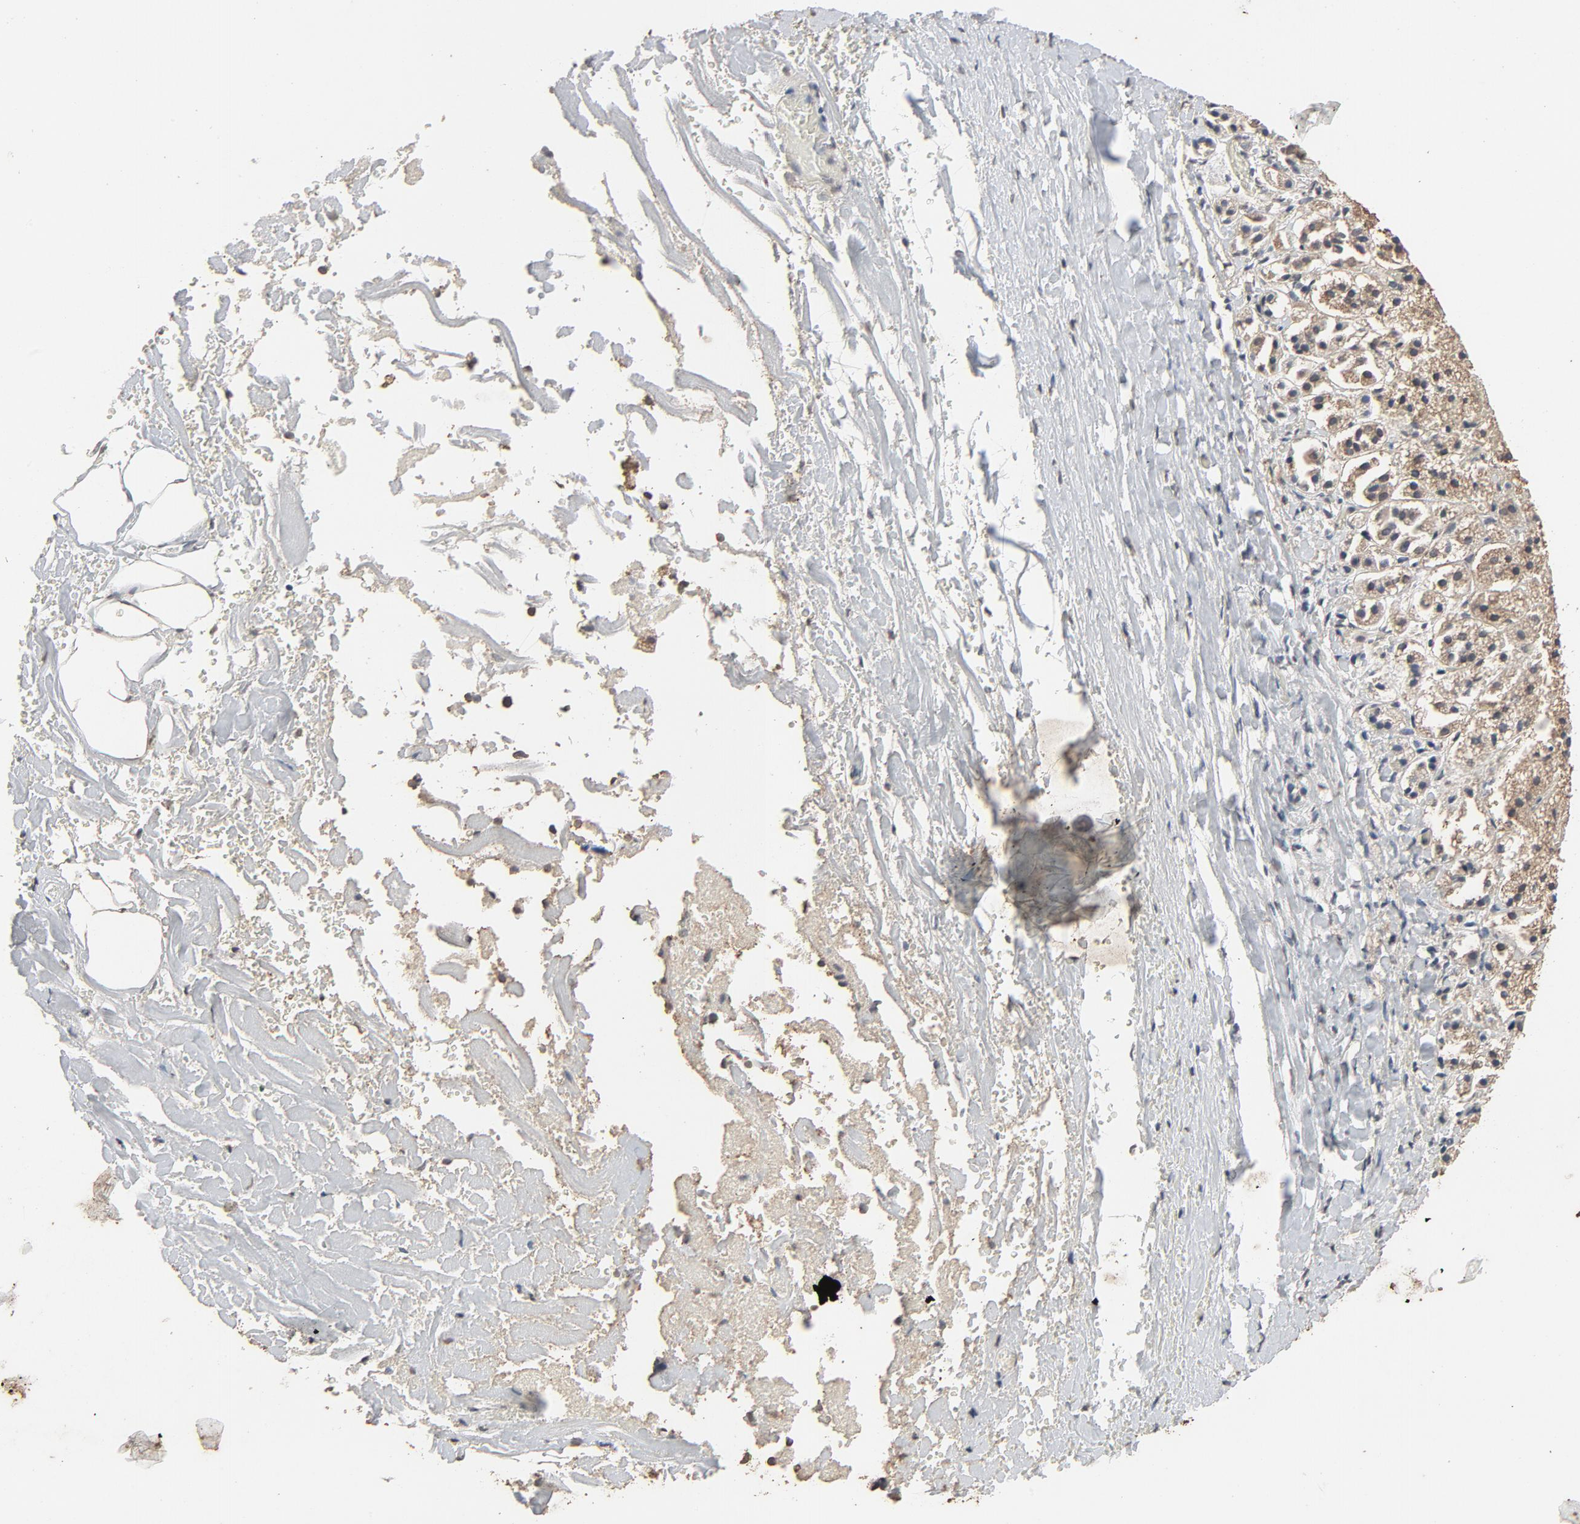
{"staining": {"intensity": "weak", "quantity": ">75%", "location": "cytoplasmic/membranous,nuclear"}, "tissue": "adrenal gland", "cell_type": "Glandular cells", "image_type": "normal", "snomed": [{"axis": "morphology", "description": "Normal tissue, NOS"}, {"axis": "topography", "description": "Adrenal gland"}], "caption": "Adrenal gland stained with DAB (3,3'-diaminobenzidine) immunohistochemistry (IHC) demonstrates low levels of weak cytoplasmic/membranous,nuclear staining in approximately >75% of glandular cells.", "gene": "MT3", "patient": {"sex": "female", "age": 44}}